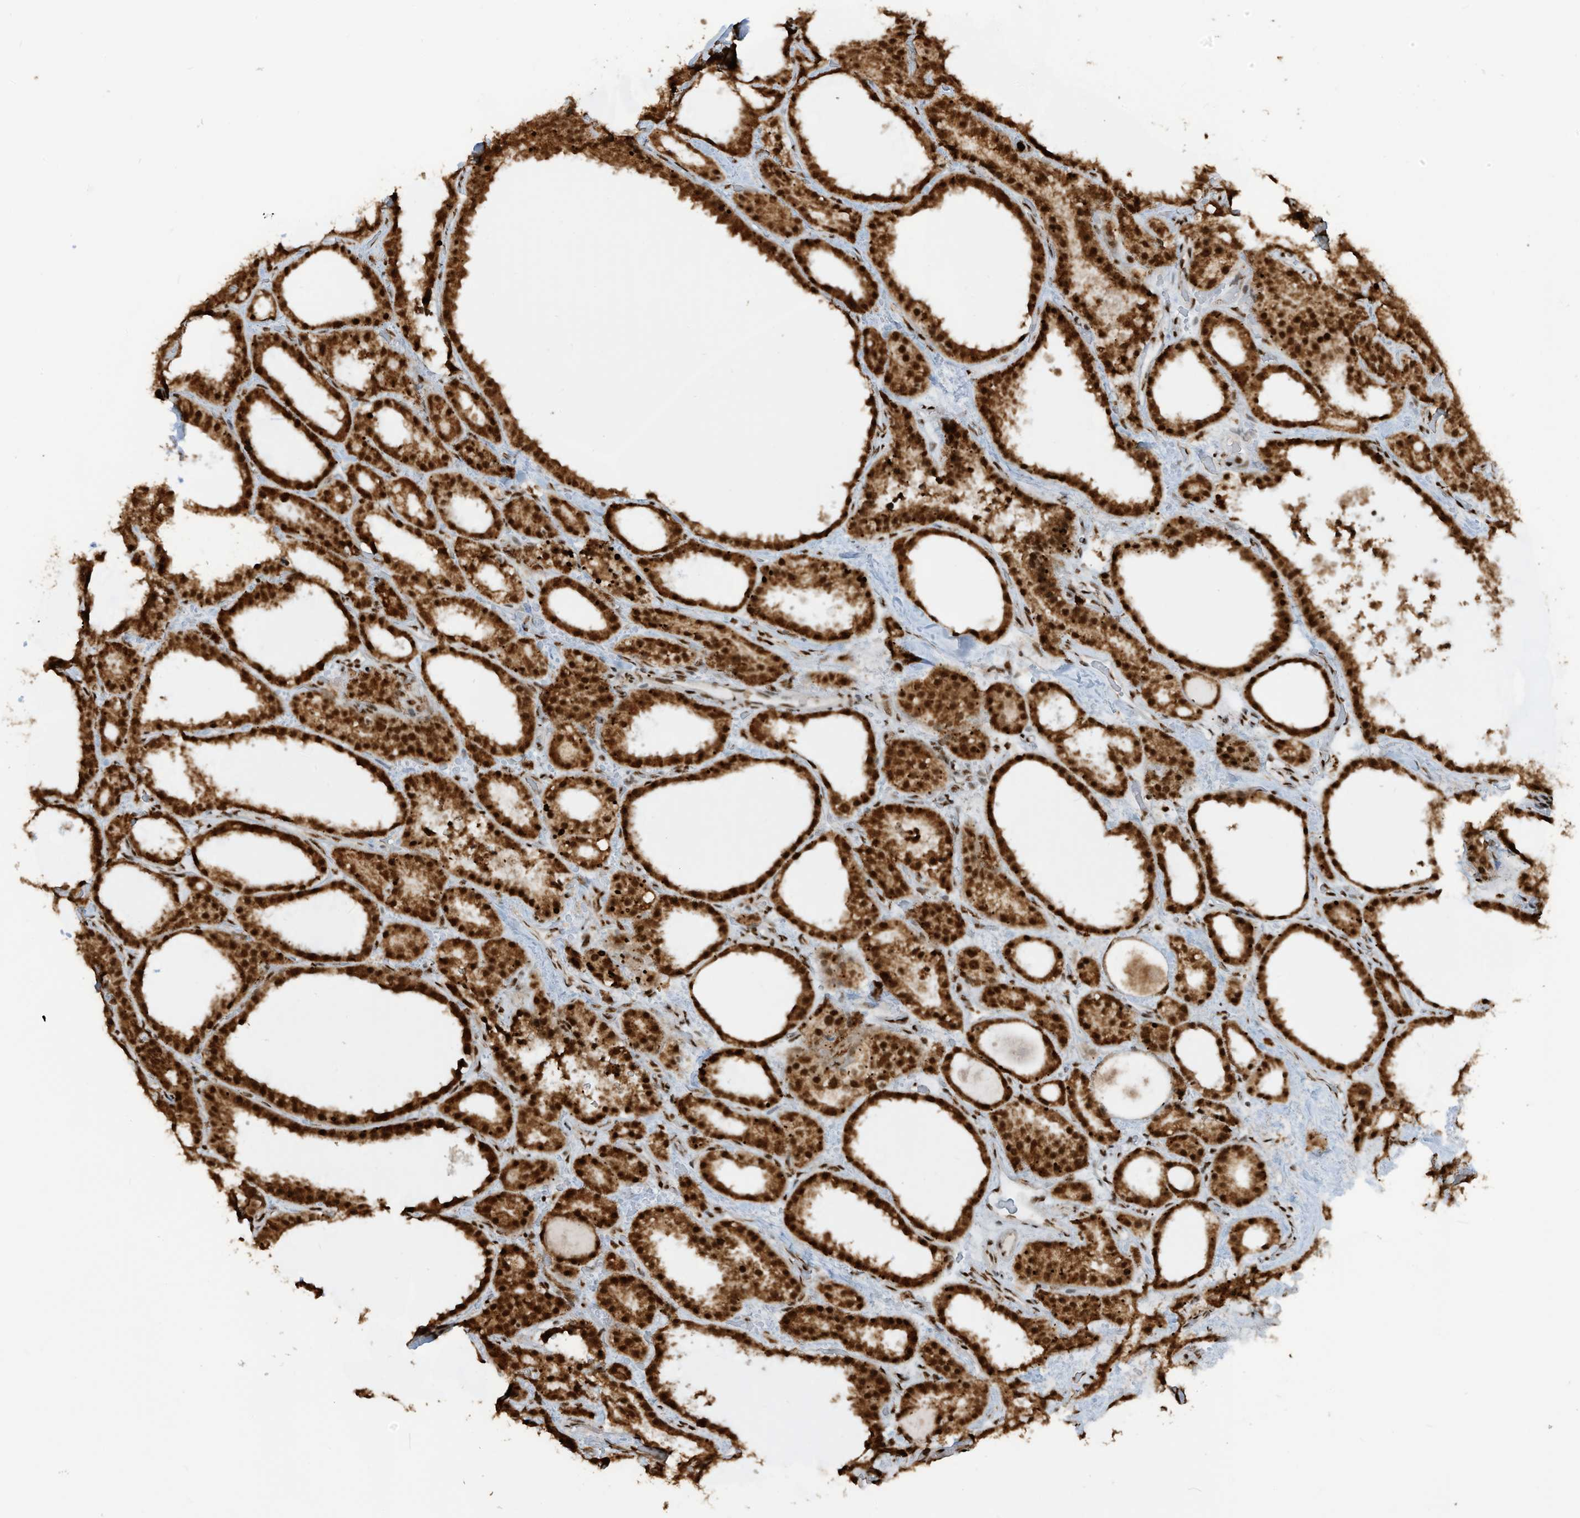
{"staining": {"intensity": "strong", "quantity": ">75%", "location": "cytoplasmic/membranous,nuclear"}, "tissue": "thyroid cancer", "cell_type": "Tumor cells", "image_type": "cancer", "snomed": [{"axis": "morphology", "description": "Papillary adenocarcinoma, NOS"}, {"axis": "topography", "description": "Thyroid gland"}], "caption": "Protein staining reveals strong cytoplasmic/membranous and nuclear expression in about >75% of tumor cells in thyroid papillary adenocarcinoma.", "gene": "LBH", "patient": {"sex": "male", "age": 77}}